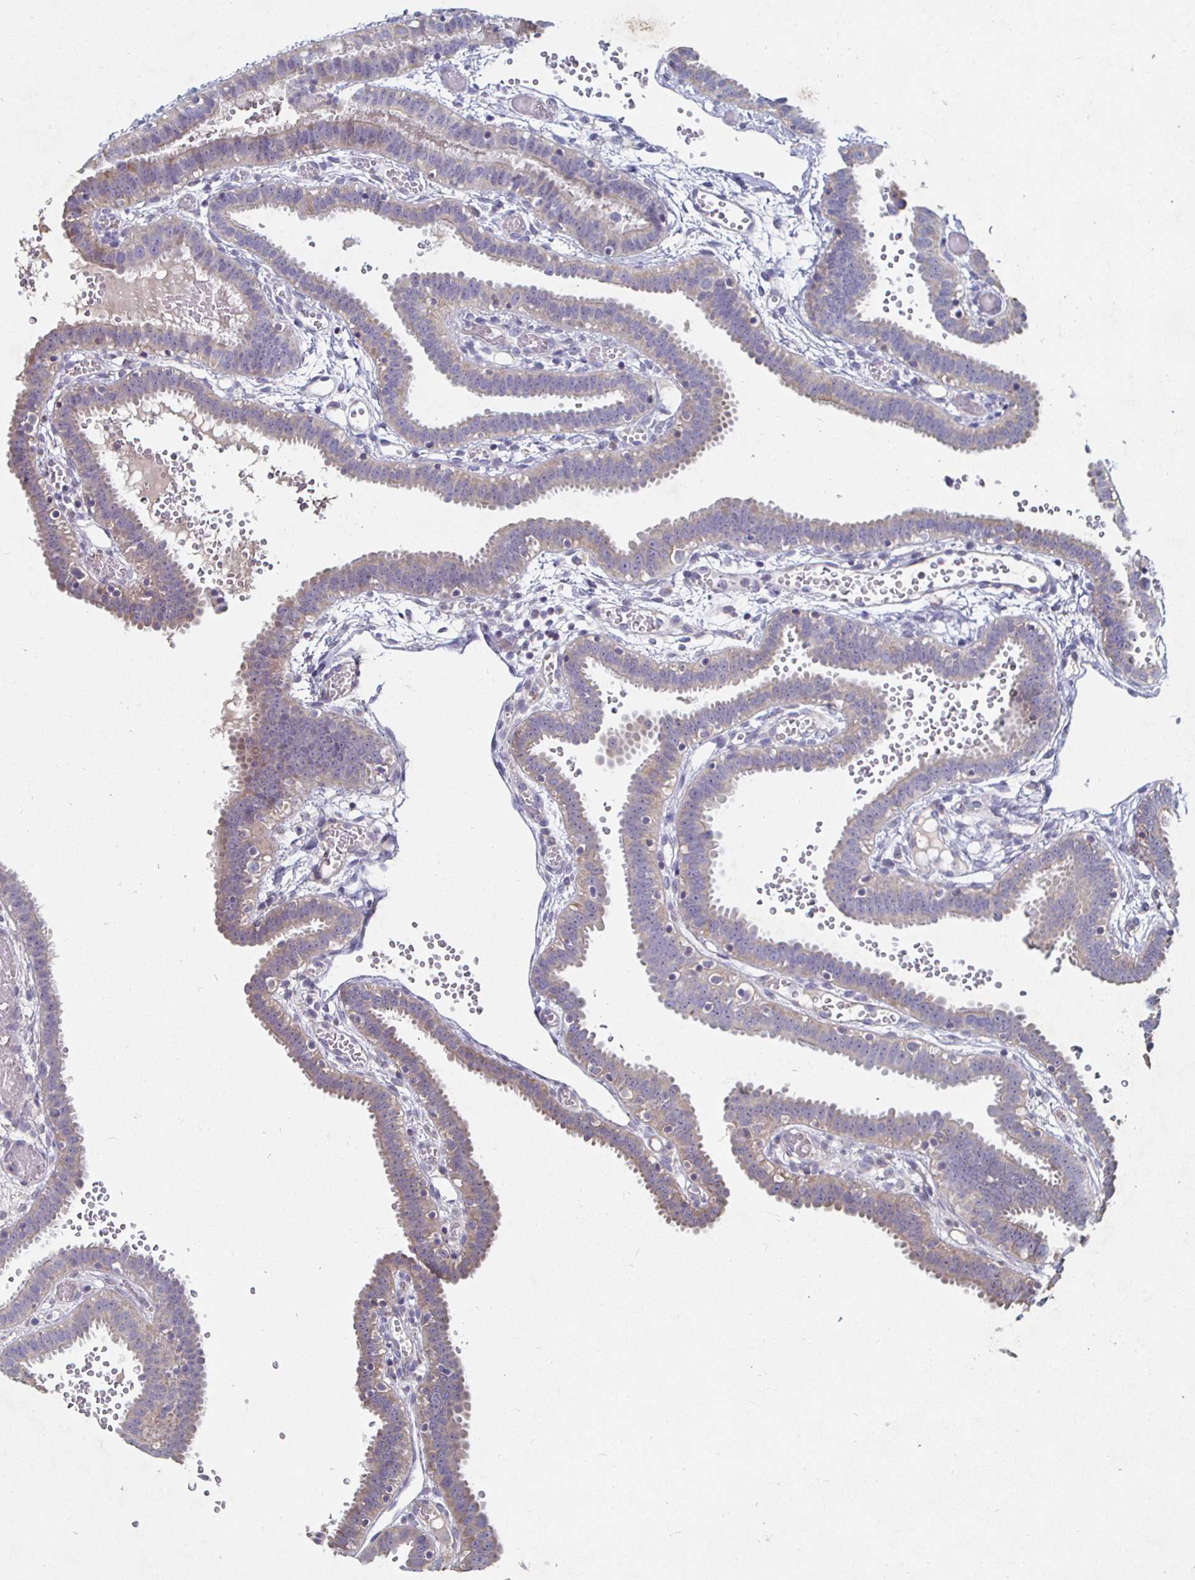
{"staining": {"intensity": "weak", "quantity": "25%-75%", "location": "cytoplasmic/membranous"}, "tissue": "fallopian tube", "cell_type": "Glandular cells", "image_type": "normal", "snomed": [{"axis": "morphology", "description": "Normal tissue, NOS"}, {"axis": "topography", "description": "Fallopian tube"}], "caption": "Fallopian tube stained with a brown dye reveals weak cytoplasmic/membranous positive staining in approximately 25%-75% of glandular cells.", "gene": "NRSN1", "patient": {"sex": "female", "age": 37}}